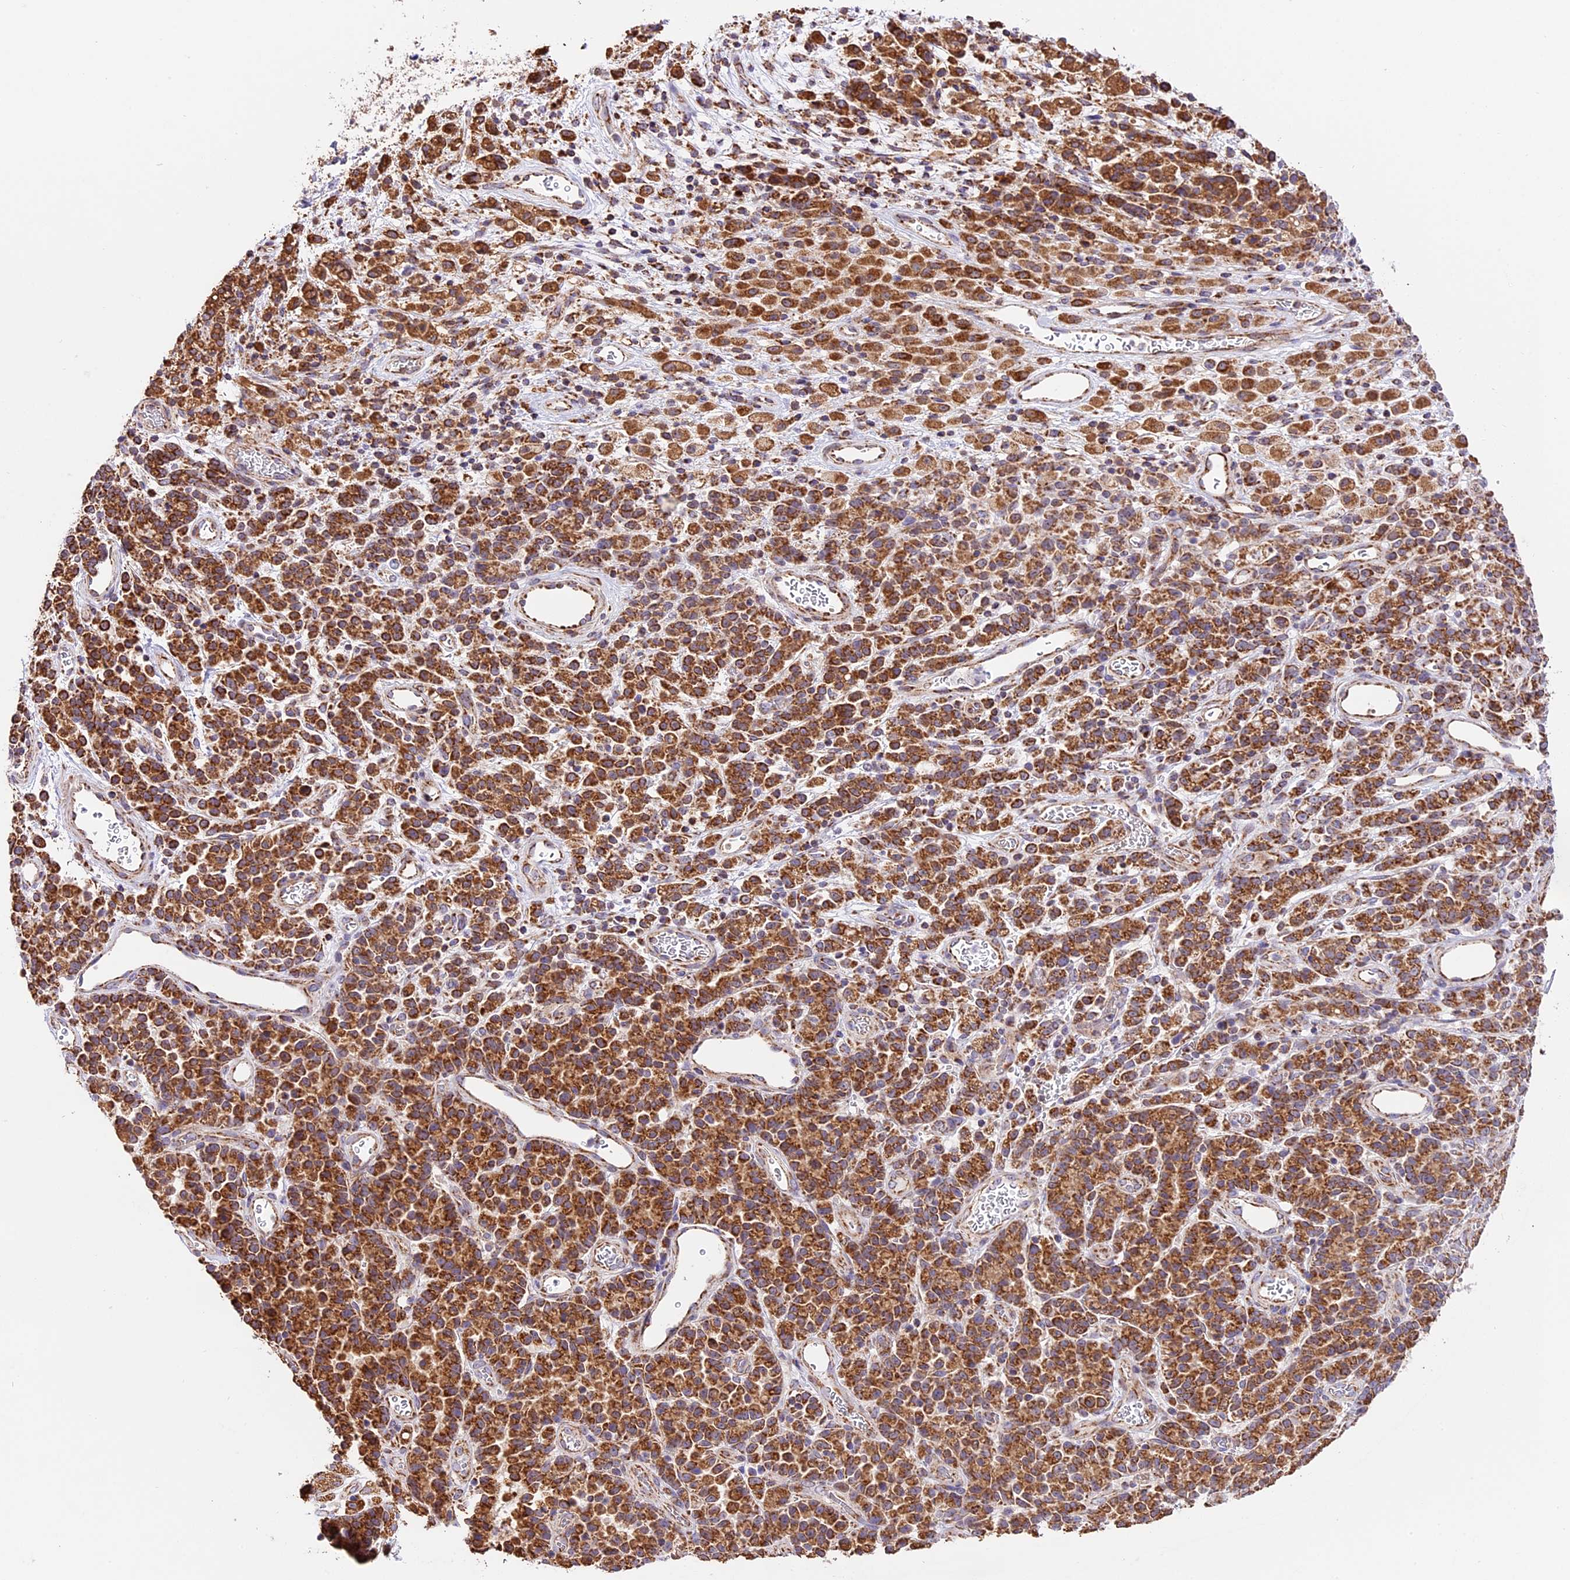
{"staining": {"intensity": "strong", "quantity": ">75%", "location": "cytoplasmic/membranous"}, "tissue": "stomach cancer", "cell_type": "Tumor cells", "image_type": "cancer", "snomed": [{"axis": "morphology", "description": "Adenocarcinoma, NOS"}, {"axis": "topography", "description": "Stomach"}], "caption": "Tumor cells display high levels of strong cytoplasmic/membranous staining in approximately >75% of cells in human stomach cancer (adenocarcinoma). Nuclei are stained in blue.", "gene": "NDUFA8", "patient": {"sex": "female", "age": 60}}